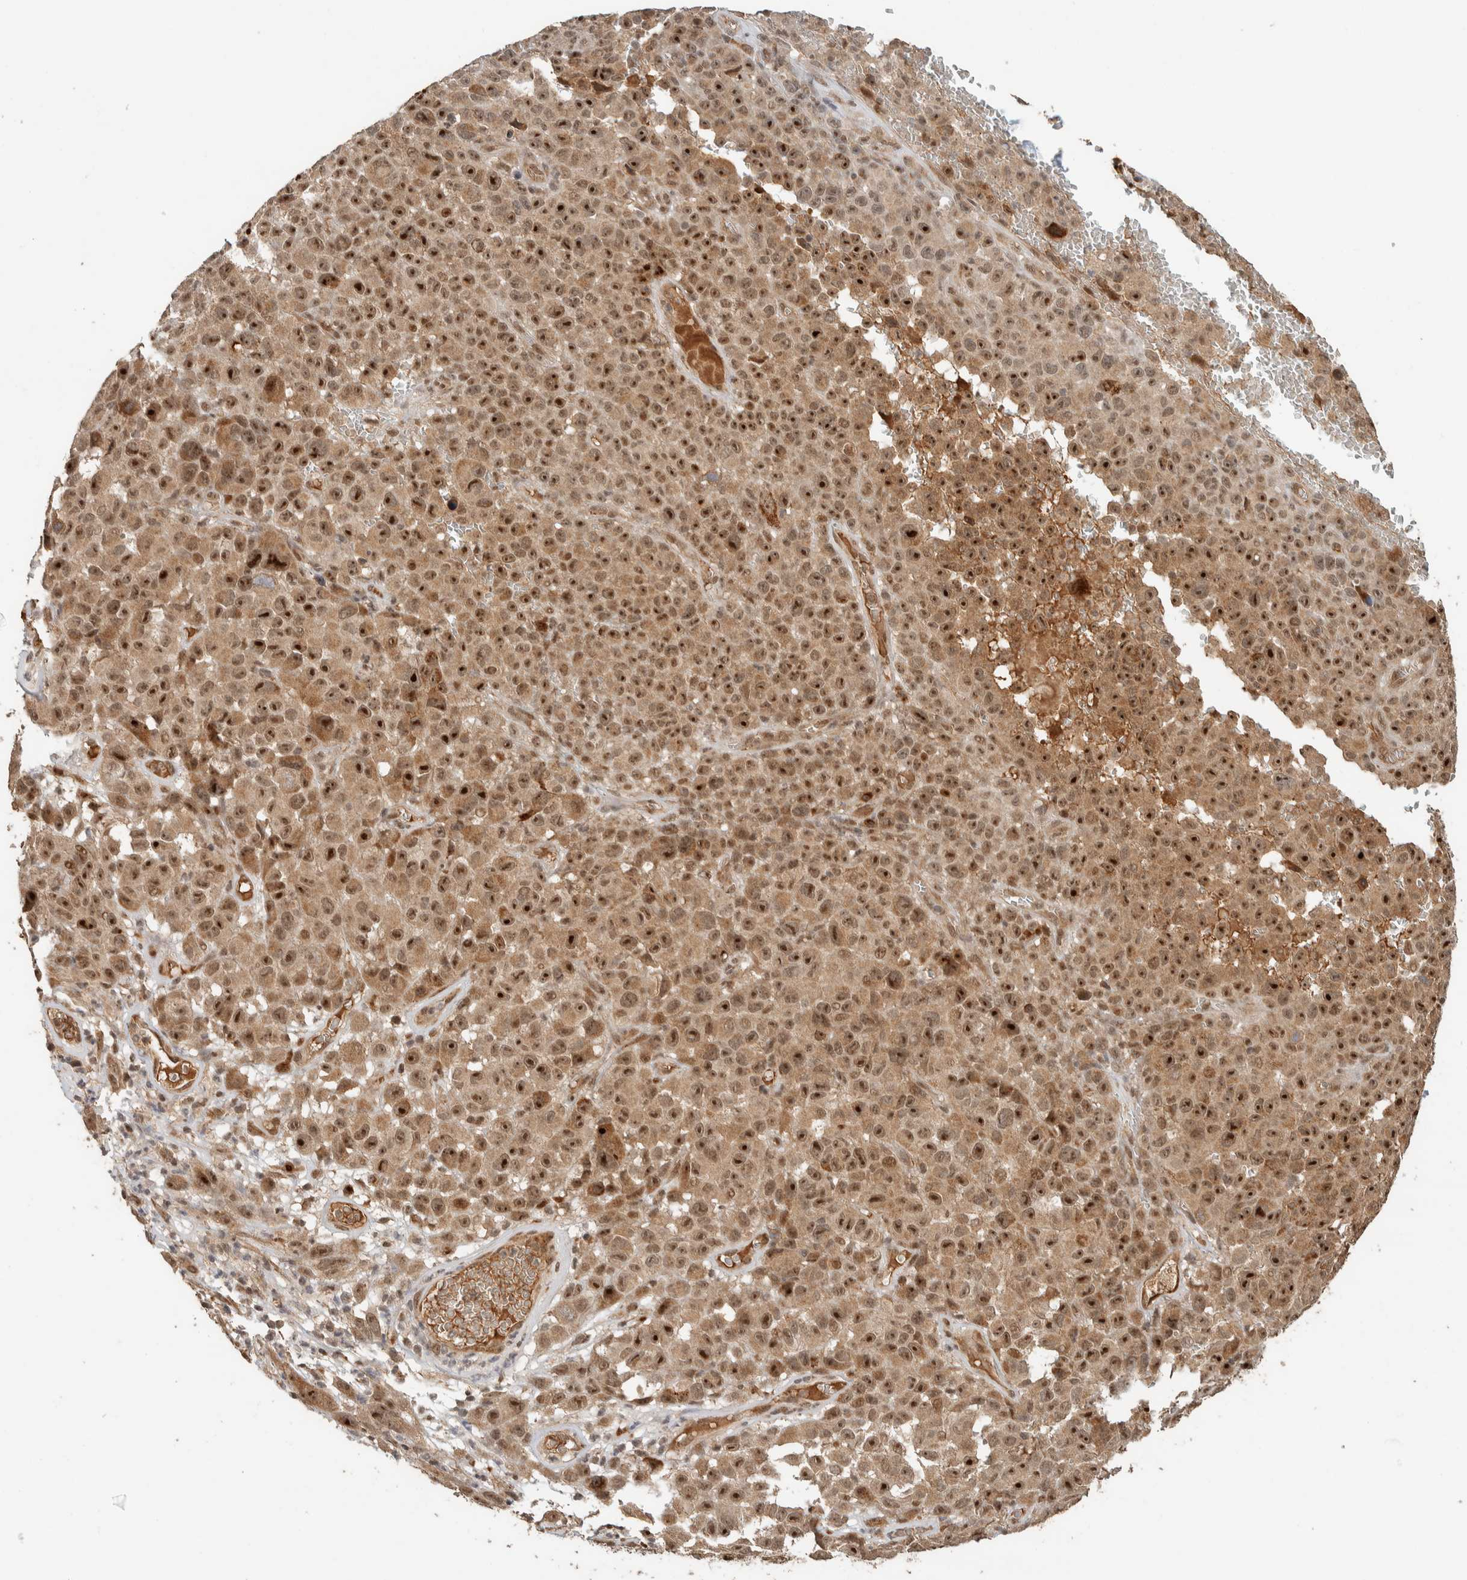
{"staining": {"intensity": "moderate", "quantity": ">75%", "location": "cytoplasmic/membranous,nuclear"}, "tissue": "melanoma", "cell_type": "Tumor cells", "image_type": "cancer", "snomed": [{"axis": "morphology", "description": "Malignant melanoma, NOS"}, {"axis": "topography", "description": "Skin"}], "caption": "Moderate cytoplasmic/membranous and nuclear expression for a protein is identified in approximately >75% of tumor cells of malignant melanoma using IHC.", "gene": "ZBTB2", "patient": {"sex": "female", "age": 82}}